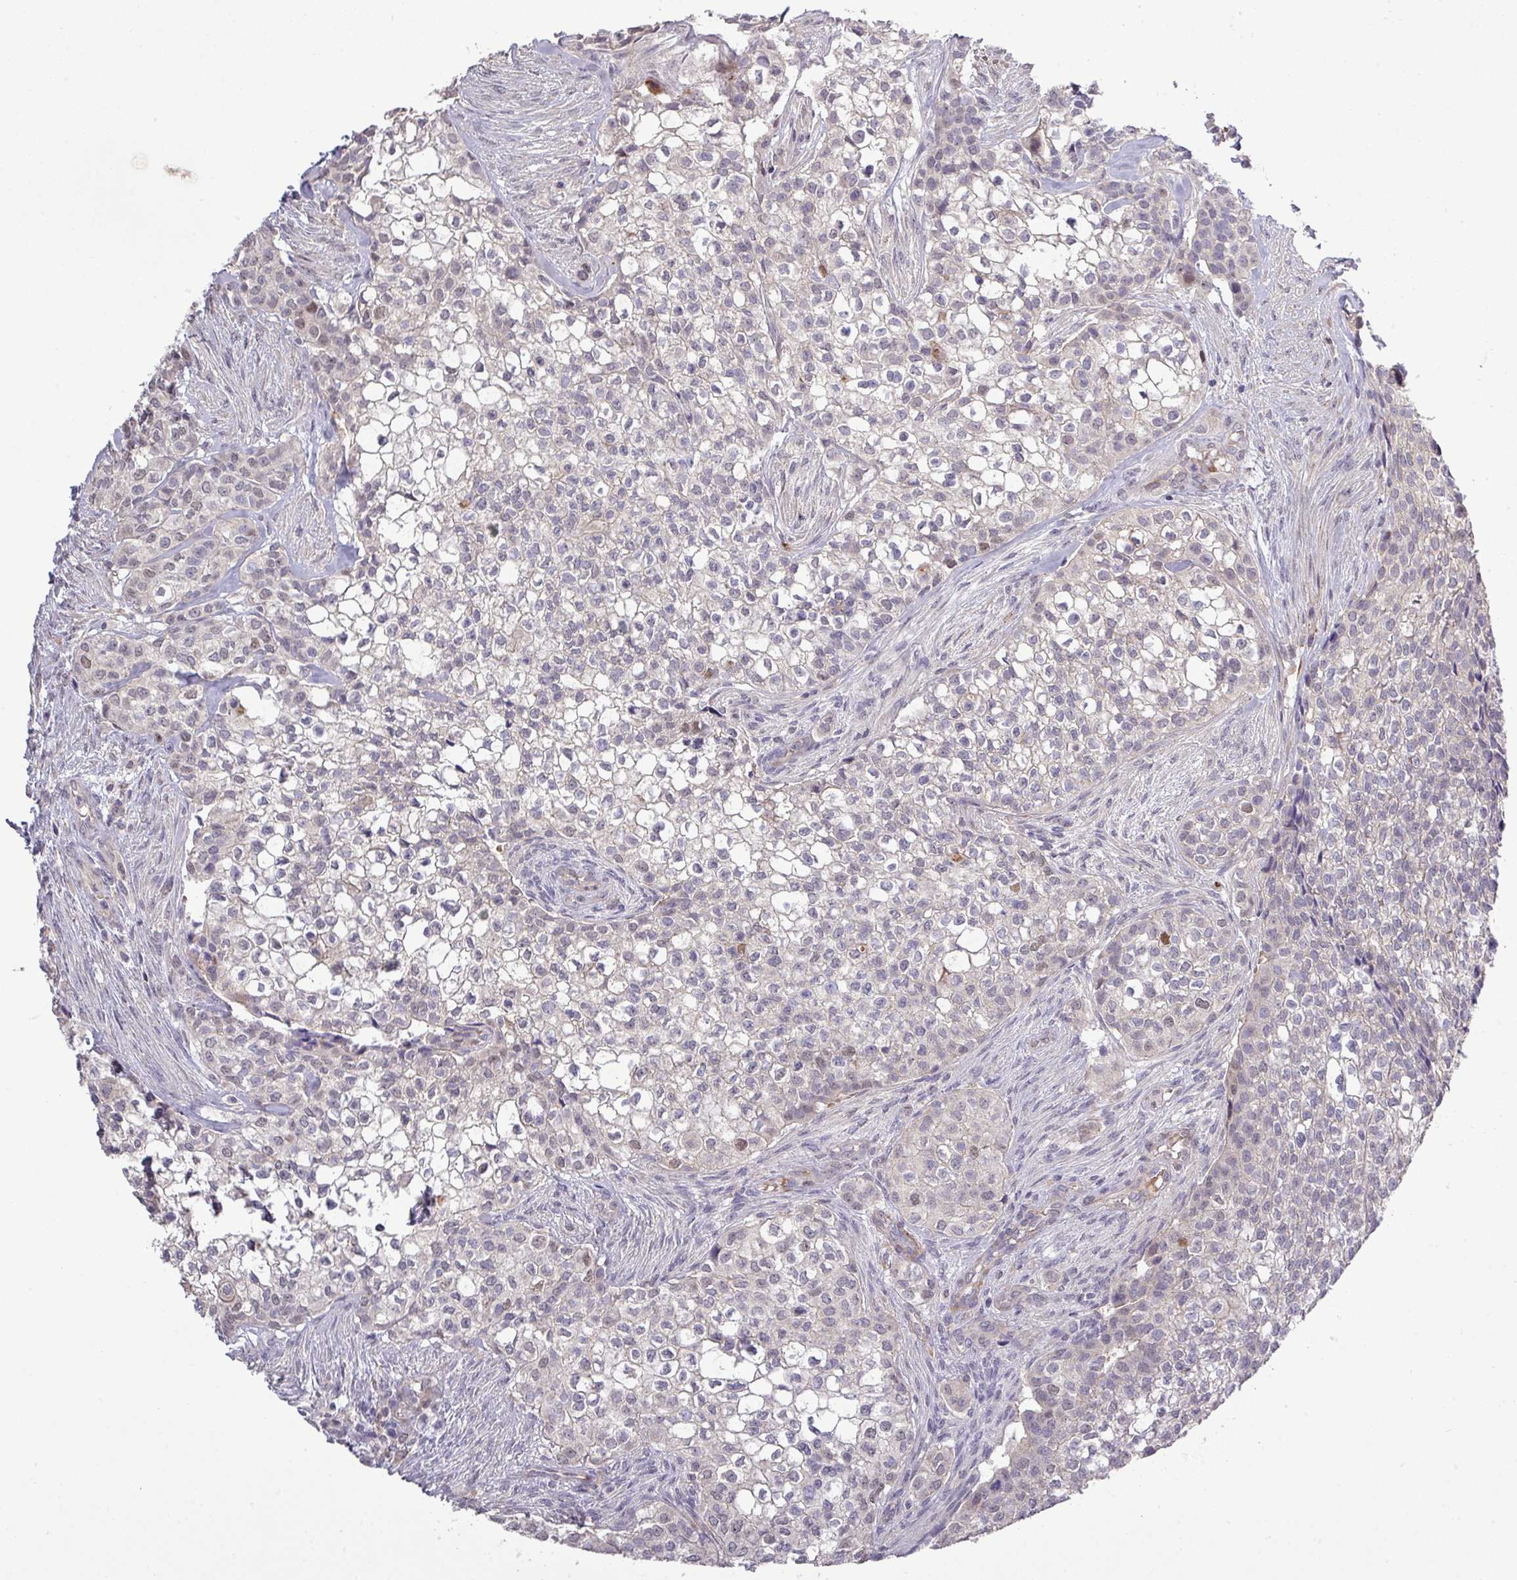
{"staining": {"intensity": "negative", "quantity": "none", "location": "none"}, "tissue": "head and neck cancer", "cell_type": "Tumor cells", "image_type": "cancer", "snomed": [{"axis": "morphology", "description": "Adenocarcinoma, NOS"}, {"axis": "topography", "description": "Head-Neck"}], "caption": "Tumor cells are negative for brown protein staining in adenocarcinoma (head and neck).", "gene": "TPRA1", "patient": {"sex": "male", "age": 81}}